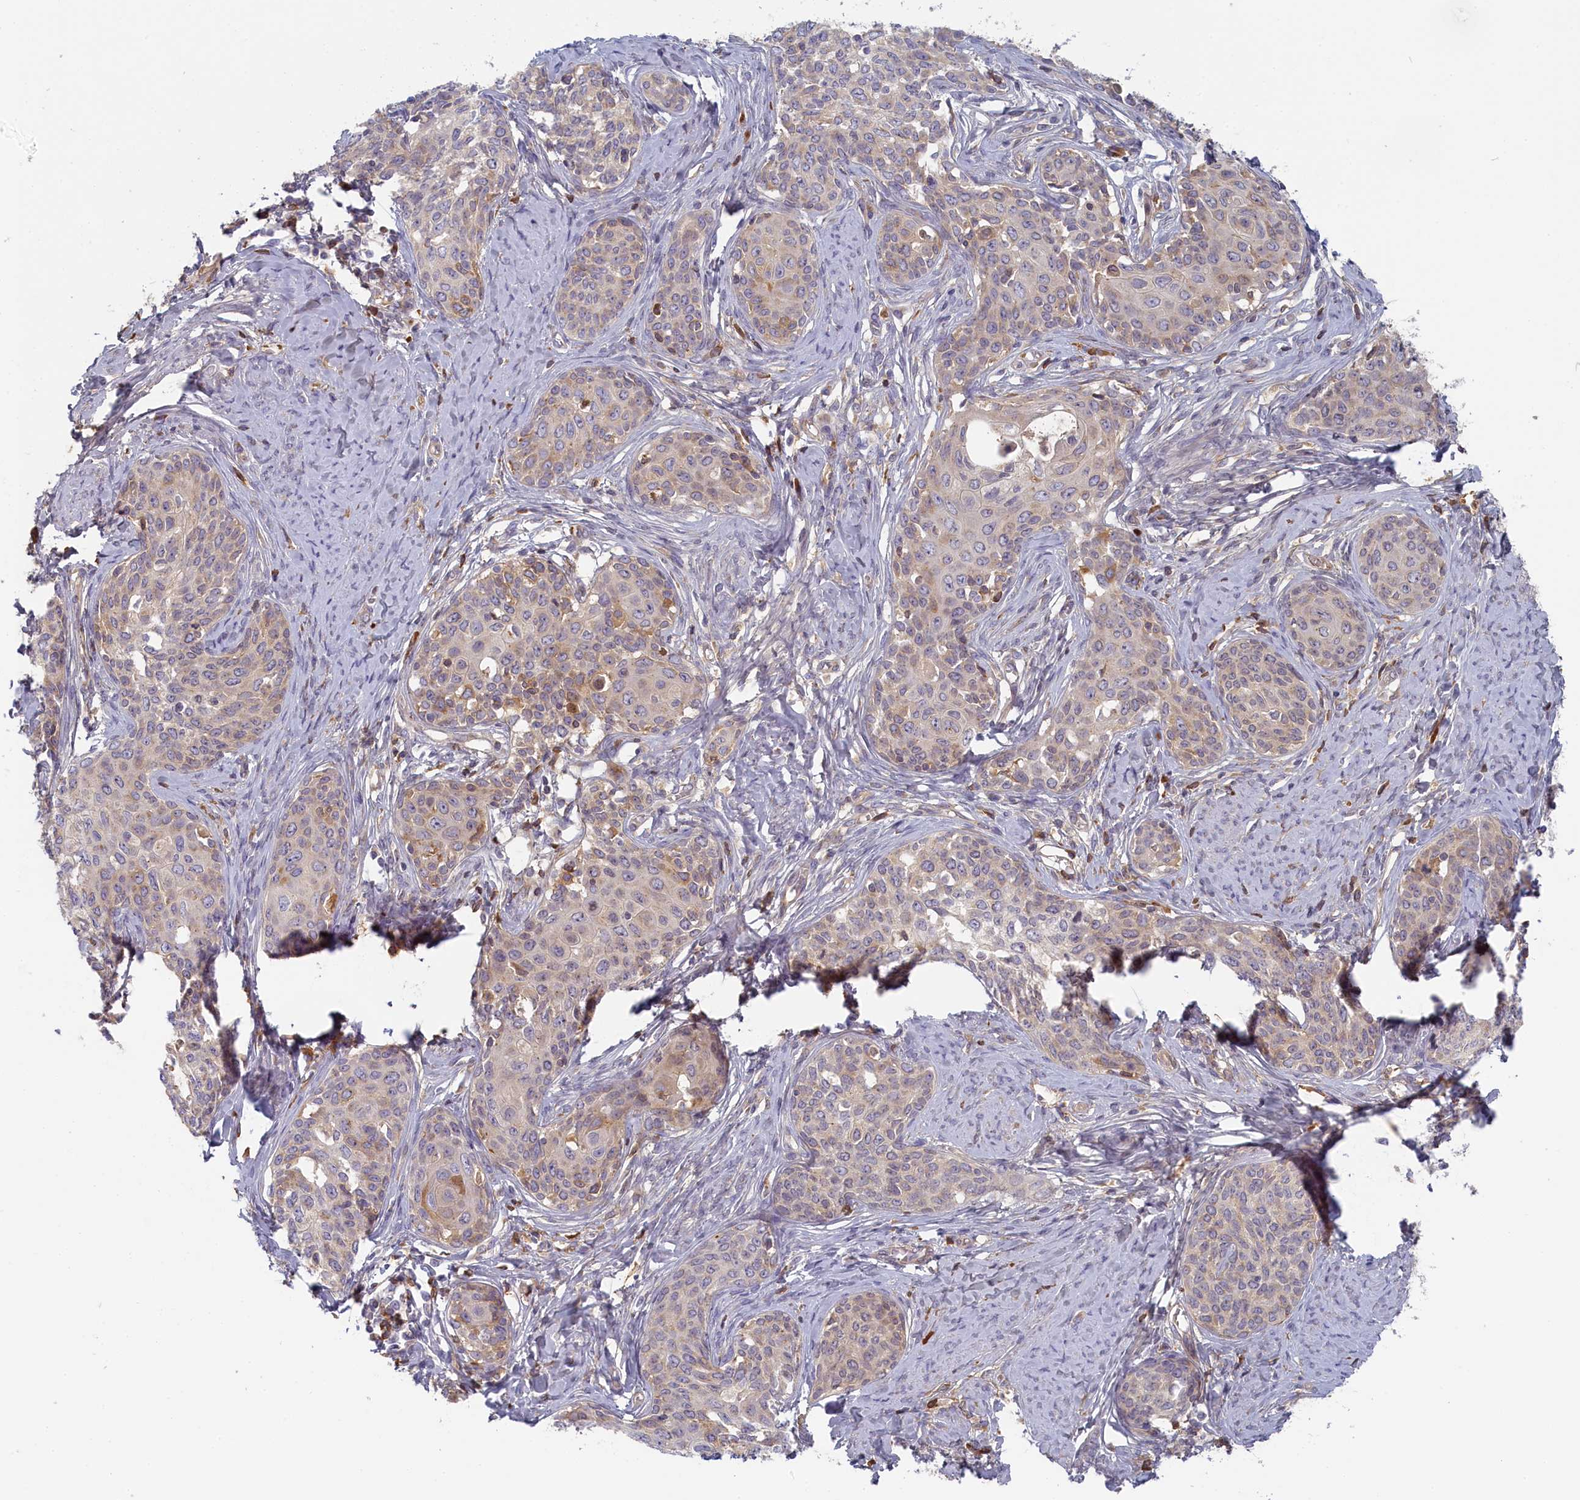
{"staining": {"intensity": "weak", "quantity": "<25%", "location": "cytoplasmic/membranous"}, "tissue": "cervical cancer", "cell_type": "Tumor cells", "image_type": "cancer", "snomed": [{"axis": "morphology", "description": "Squamous cell carcinoma, NOS"}, {"axis": "morphology", "description": "Adenocarcinoma, NOS"}, {"axis": "topography", "description": "Cervix"}], "caption": "Immunohistochemistry (IHC) photomicrograph of cervical cancer stained for a protein (brown), which exhibits no staining in tumor cells.", "gene": "STX16", "patient": {"sex": "female", "age": 52}}